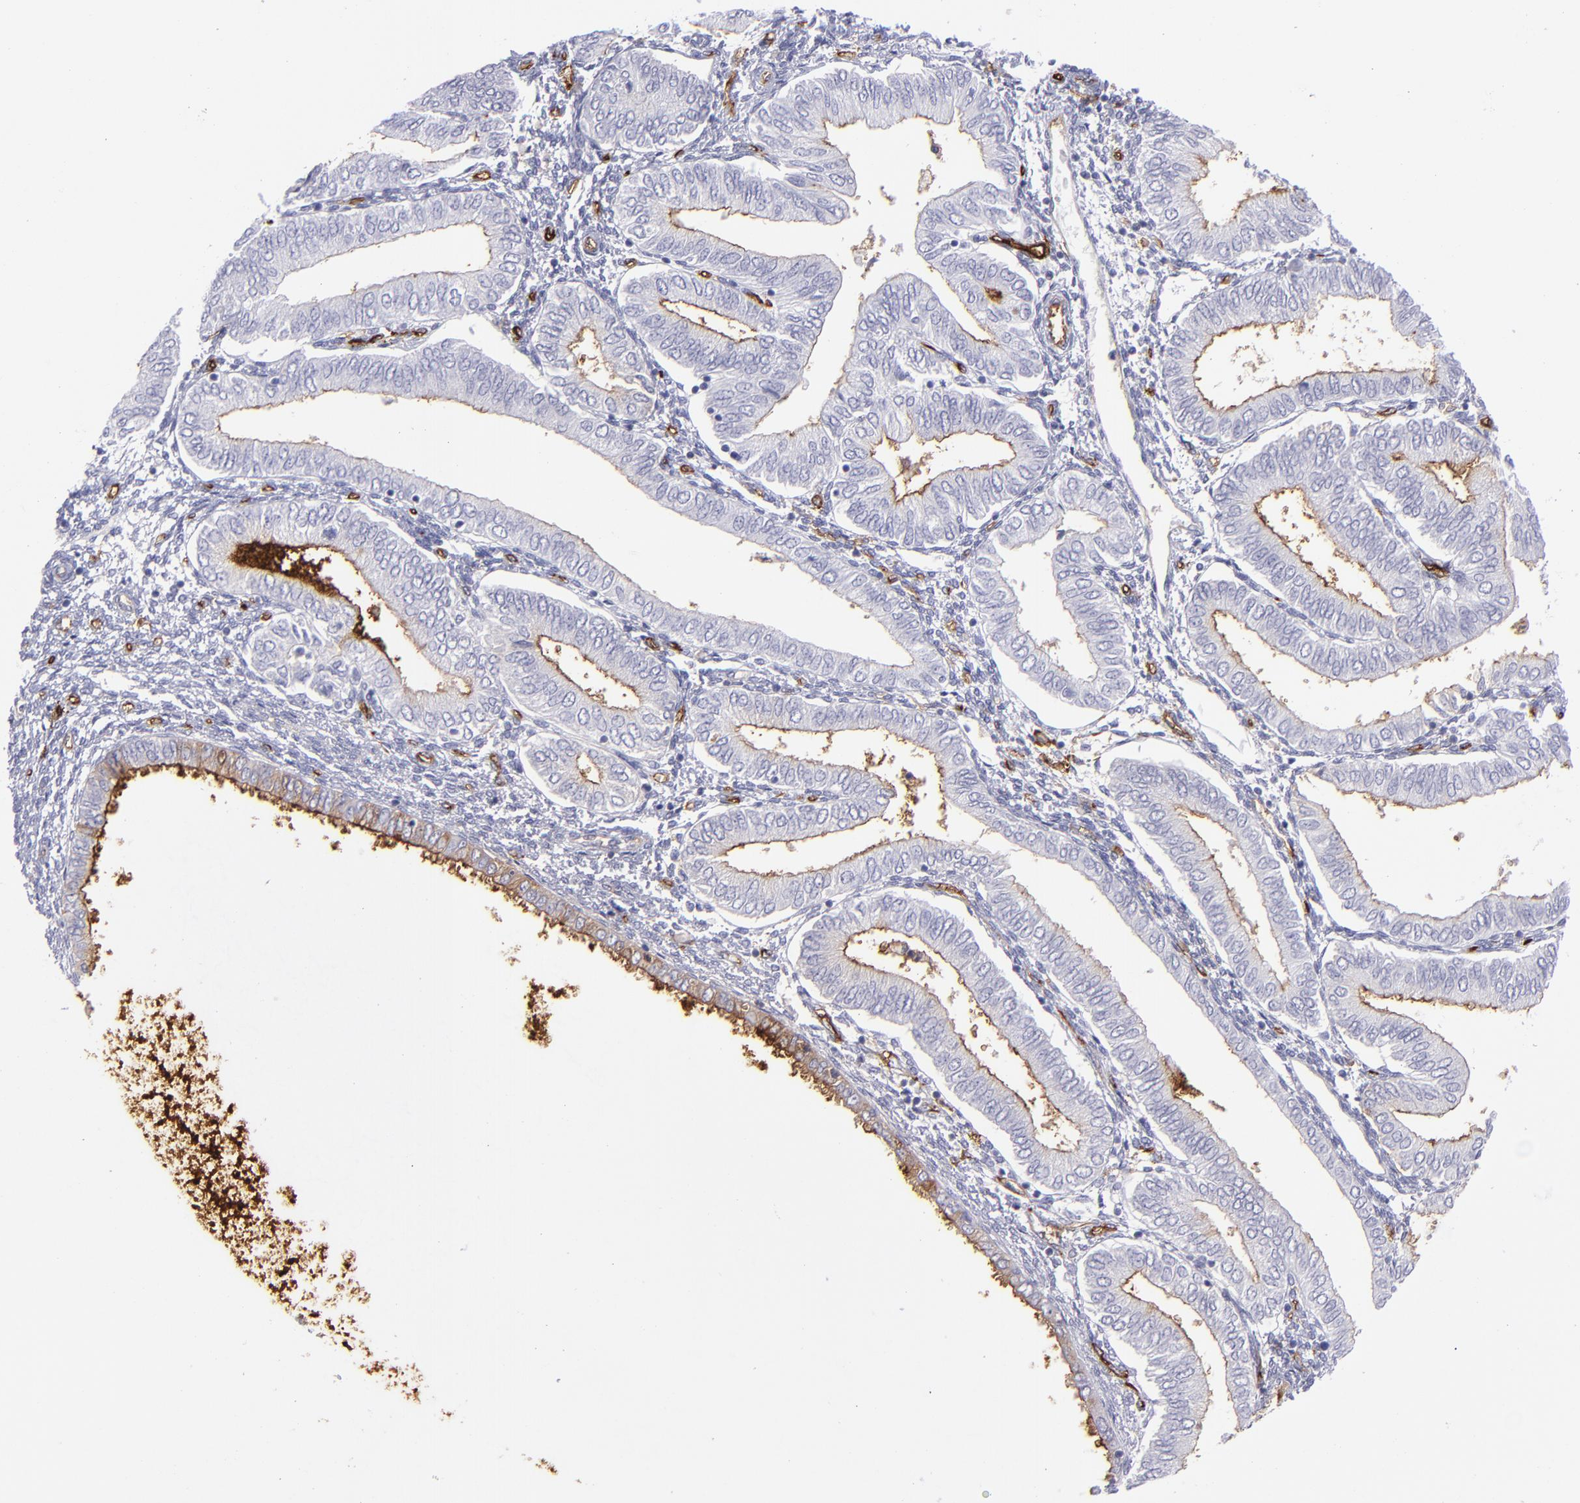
{"staining": {"intensity": "strong", "quantity": "<25%", "location": "cytoplasmic/membranous"}, "tissue": "endometrial cancer", "cell_type": "Tumor cells", "image_type": "cancer", "snomed": [{"axis": "morphology", "description": "Adenocarcinoma, NOS"}, {"axis": "topography", "description": "Endometrium"}], "caption": "Human endometrial cancer (adenocarcinoma) stained for a protein (brown) exhibits strong cytoplasmic/membranous positive expression in approximately <25% of tumor cells.", "gene": "ACE", "patient": {"sex": "female", "age": 51}}